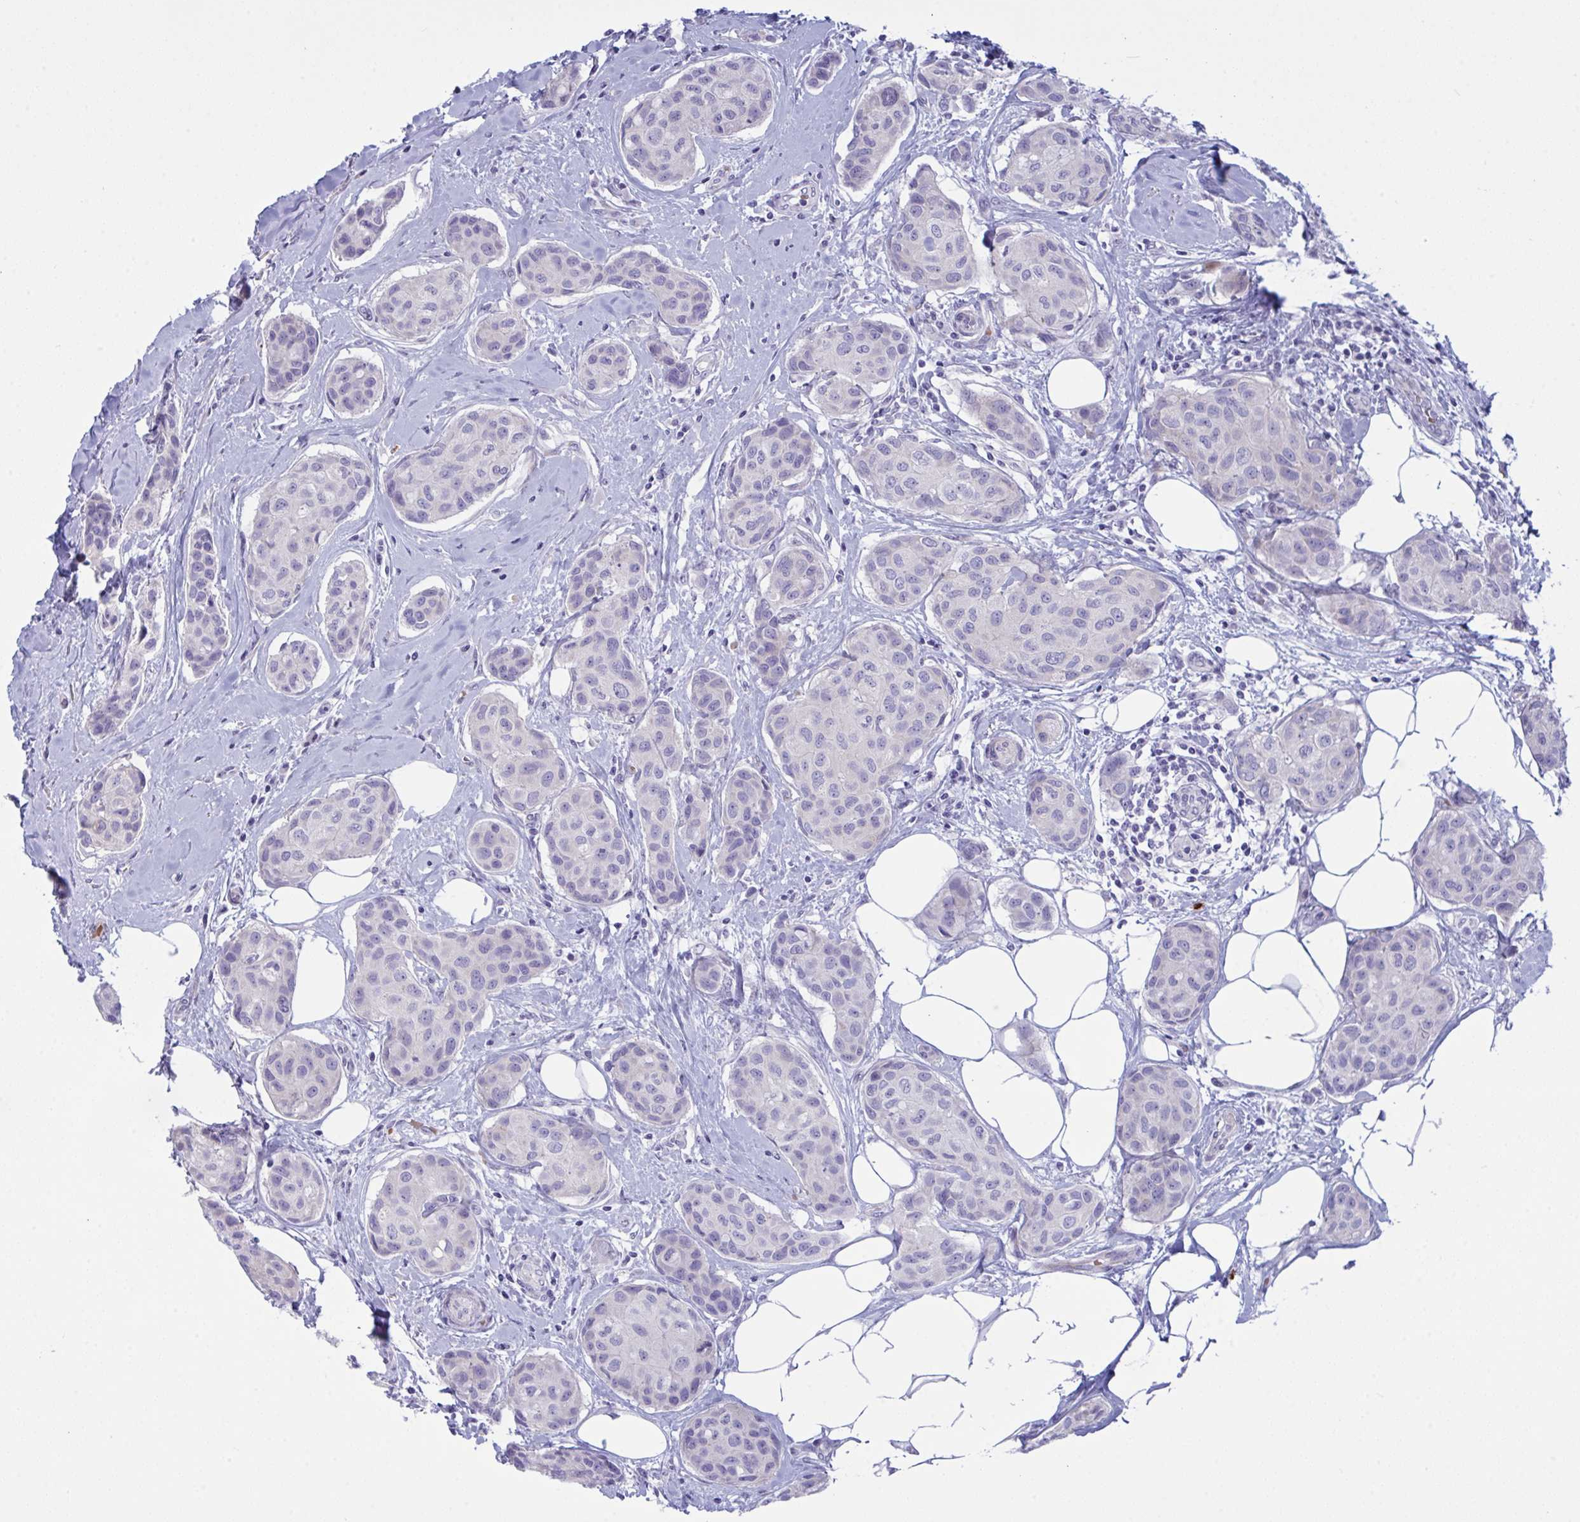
{"staining": {"intensity": "negative", "quantity": "none", "location": "none"}, "tissue": "breast cancer", "cell_type": "Tumor cells", "image_type": "cancer", "snomed": [{"axis": "morphology", "description": "Duct carcinoma"}, {"axis": "topography", "description": "Breast"}, {"axis": "topography", "description": "Lymph node"}], "caption": "A high-resolution image shows immunohistochemistry (IHC) staining of breast cancer, which reveals no significant expression in tumor cells. (Stains: DAB (3,3'-diaminobenzidine) immunohistochemistry with hematoxylin counter stain, Microscopy: brightfield microscopy at high magnification).", "gene": "ZNF684", "patient": {"sex": "female", "age": 80}}